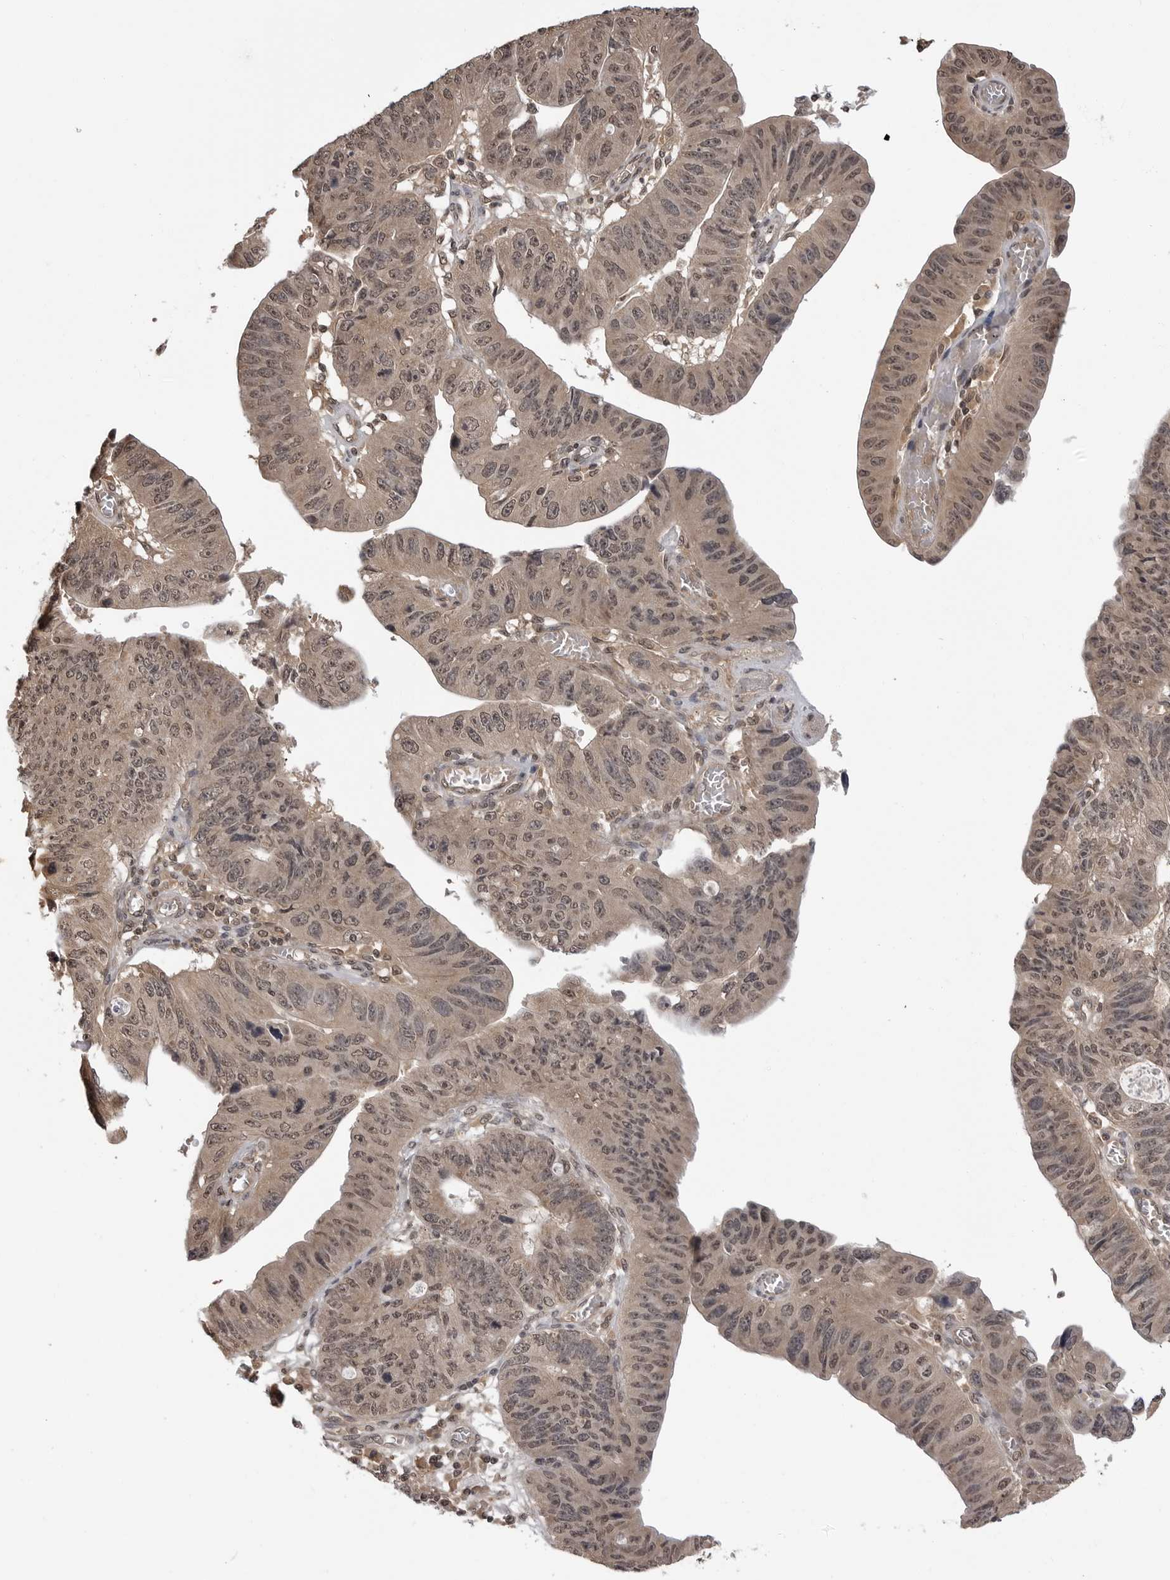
{"staining": {"intensity": "weak", "quantity": "25%-75%", "location": "cytoplasmic/membranous,nuclear"}, "tissue": "stomach cancer", "cell_type": "Tumor cells", "image_type": "cancer", "snomed": [{"axis": "morphology", "description": "Adenocarcinoma, NOS"}, {"axis": "topography", "description": "Stomach"}], "caption": "Stomach cancer was stained to show a protein in brown. There is low levels of weak cytoplasmic/membranous and nuclear staining in approximately 25%-75% of tumor cells. The staining is performed using DAB (3,3'-diaminobenzidine) brown chromogen to label protein expression. The nuclei are counter-stained blue using hematoxylin.", "gene": "IL24", "patient": {"sex": "male", "age": 59}}